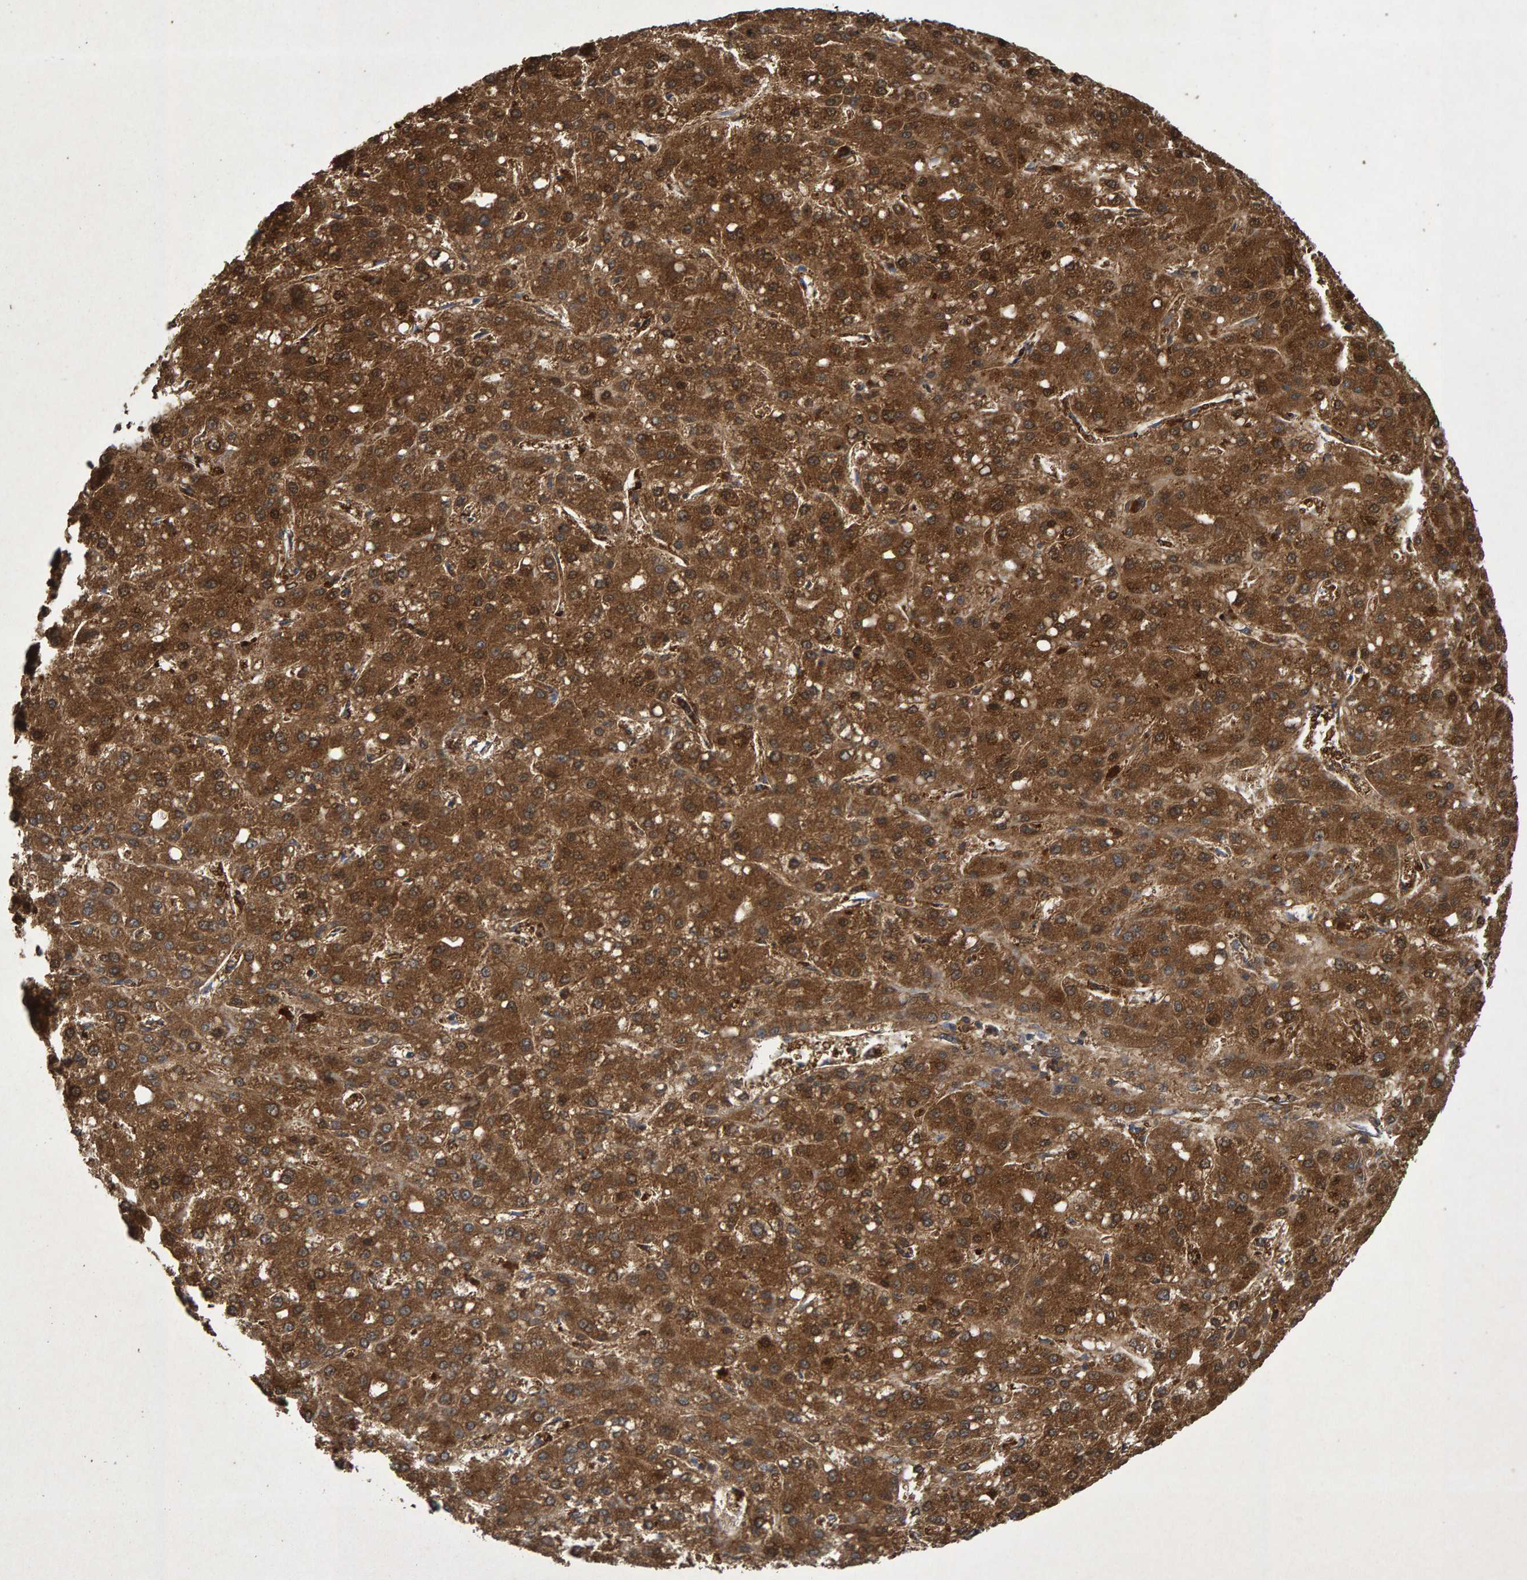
{"staining": {"intensity": "moderate", "quantity": ">75%", "location": "cytoplasmic/membranous"}, "tissue": "liver cancer", "cell_type": "Tumor cells", "image_type": "cancer", "snomed": [{"axis": "morphology", "description": "Carcinoma, Hepatocellular, NOS"}, {"axis": "topography", "description": "Liver"}], "caption": "An IHC histopathology image of neoplastic tissue is shown. Protein staining in brown shows moderate cytoplasmic/membranous positivity in liver cancer (hepatocellular carcinoma) within tumor cells.", "gene": "CTH", "patient": {"sex": "male", "age": 67}}